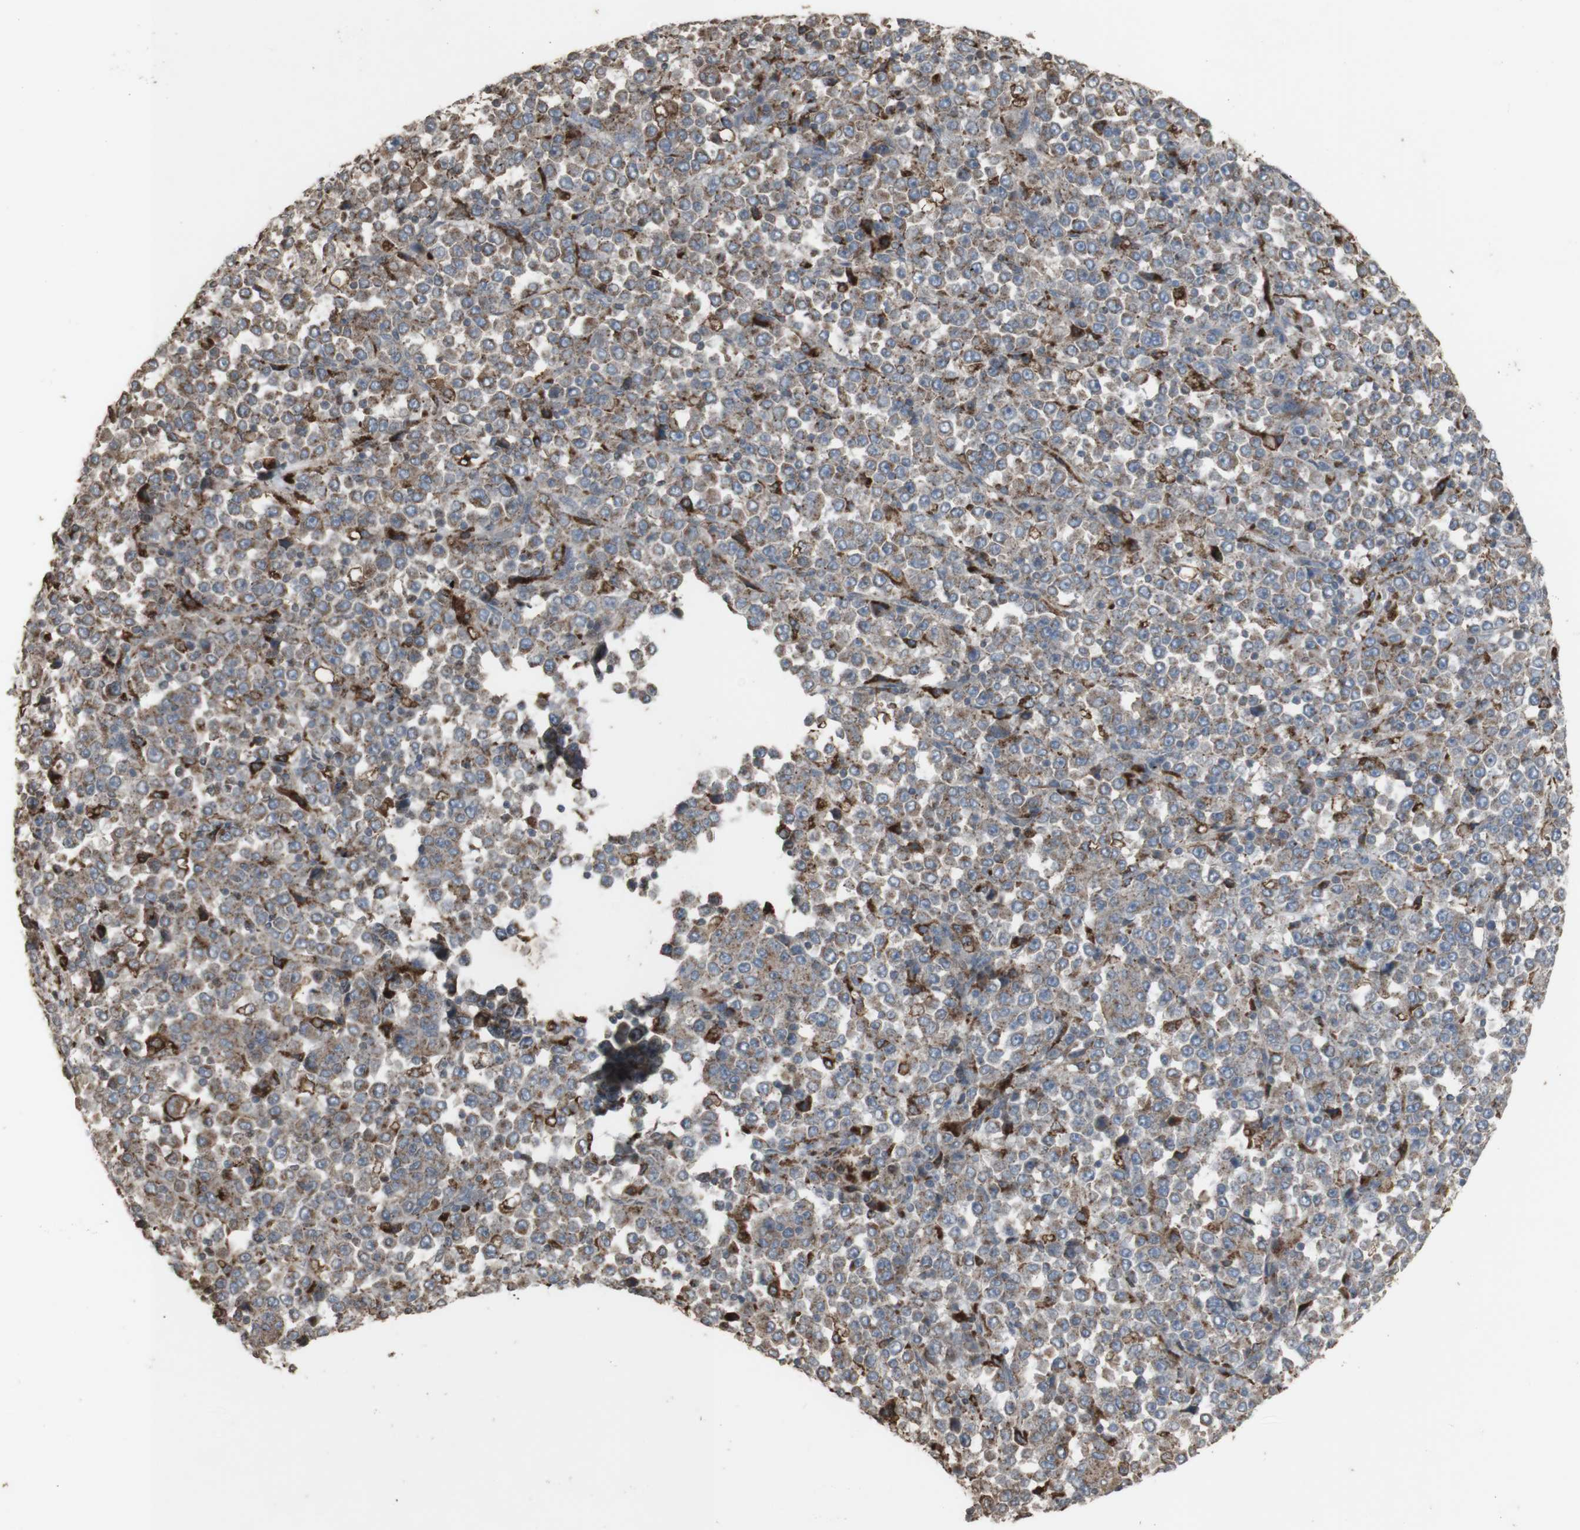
{"staining": {"intensity": "weak", "quantity": ">75%", "location": "cytoplasmic/membranous"}, "tissue": "stomach cancer", "cell_type": "Tumor cells", "image_type": "cancer", "snomed": [{"axis": "morphology", "description": "Normal tissue, NOS"}, {"axis": "morphology", "description": "Adenocarcinoma, NOS"}, {"axis": "topography", "description": "Stomach, upper"}, {"axis": "topography", "description": "Stomach"}], "caption": "A photomicrograph showing weak cytoplasmic/membranous staining in approximately >75% of tumor cells in stomach cancer, as visualized by brown immunohistochemical staining.", "gene": "ATP6V1E1", "patient": {"sex": "male", "age": 59}}